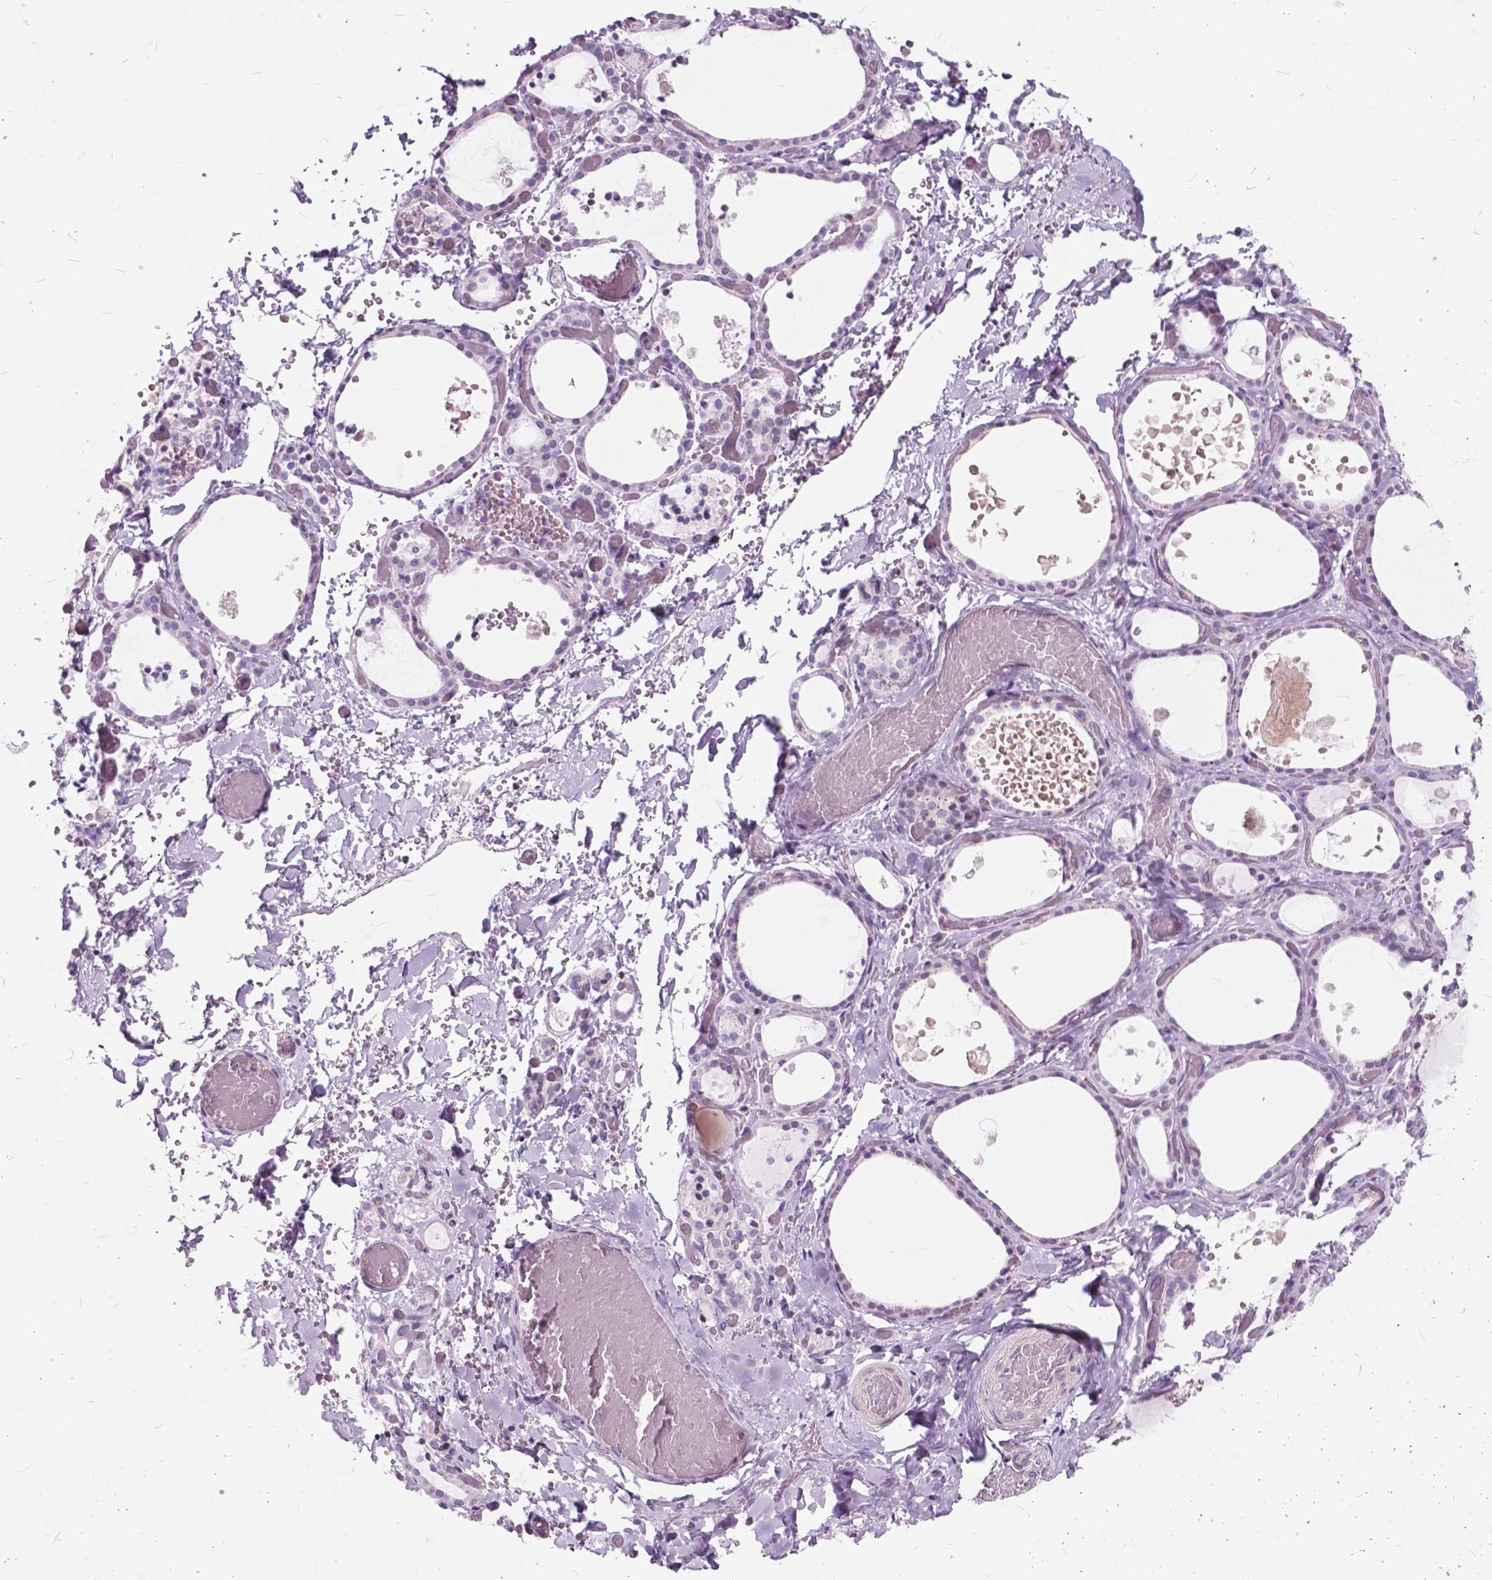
{"staining": {"intensity": "negative", "quantity": "none", "location": "none"}, "tissue": "thyroid gland", "cell_type": "Glandular cells", "image_type": "normal", "snomed": [{"axis": "morphology", "description": "Normal tissue, NOS"}, {"axis": "topography", "description": "Thyroid gland"}], "caption": "Glandular cells show no significant positivity in normal thyroid gland. (IHC, brightfield microscopy, high magnification).", "gene": "SP140", "patient": {"sex": "female", "age": 56}}